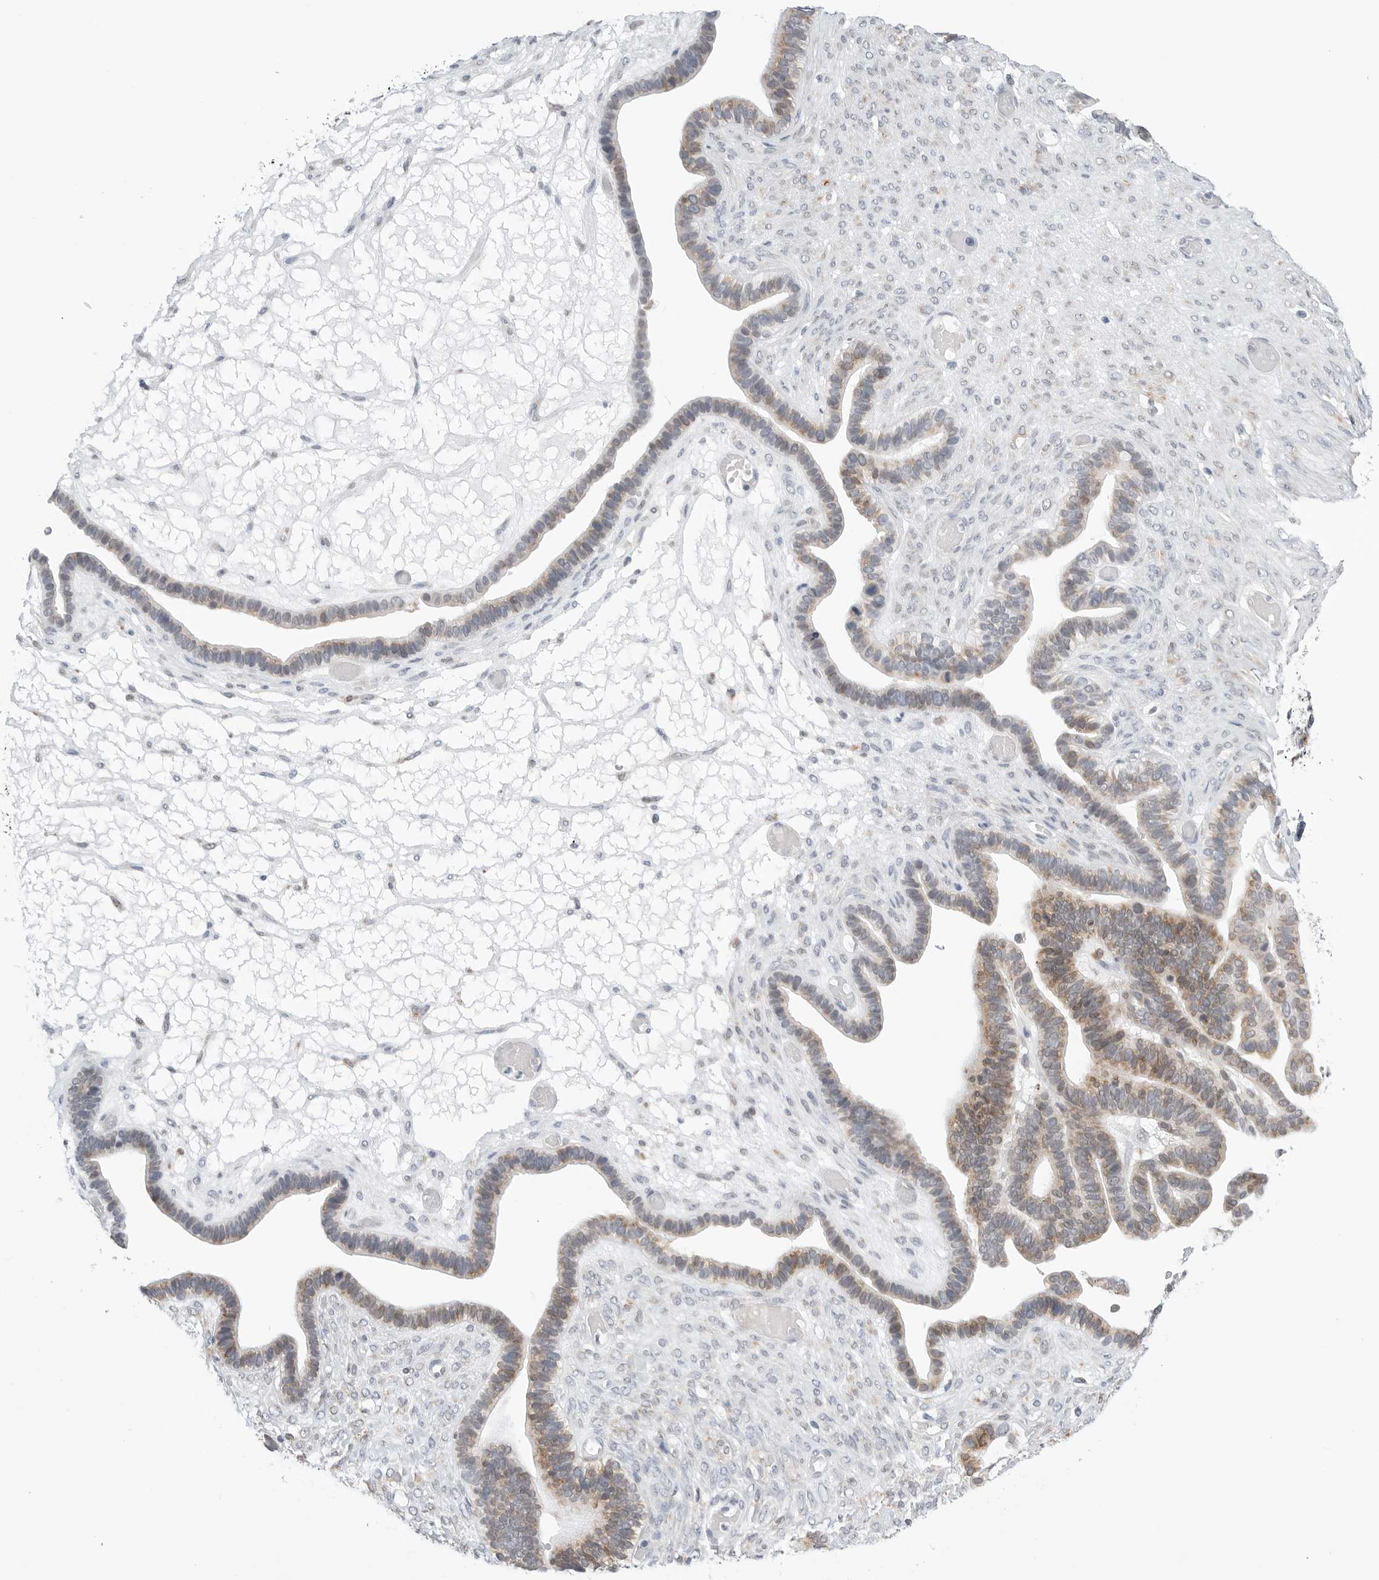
{"staining": {"intensity": "weak", "quantity": "25%-75%", "location": "cytoplasmic/membranous"}, "tissue": "ovarian cancer", "cell_type": "Tumor cells", "image_type": "cancer", "snomed": [{"axis": "morphology", "description": "Cystadenocarcinoma, serous, NOS"}, {"axis": "topography", "description": "Ovary"}], "caption": "A photomicrograph of ovarian cancer stained for a protein displays weak cytoplasmic/membranous brown staining in tumor cells.", "gene": "RPN1", "patient": {"sex": "female", "age": 56}}